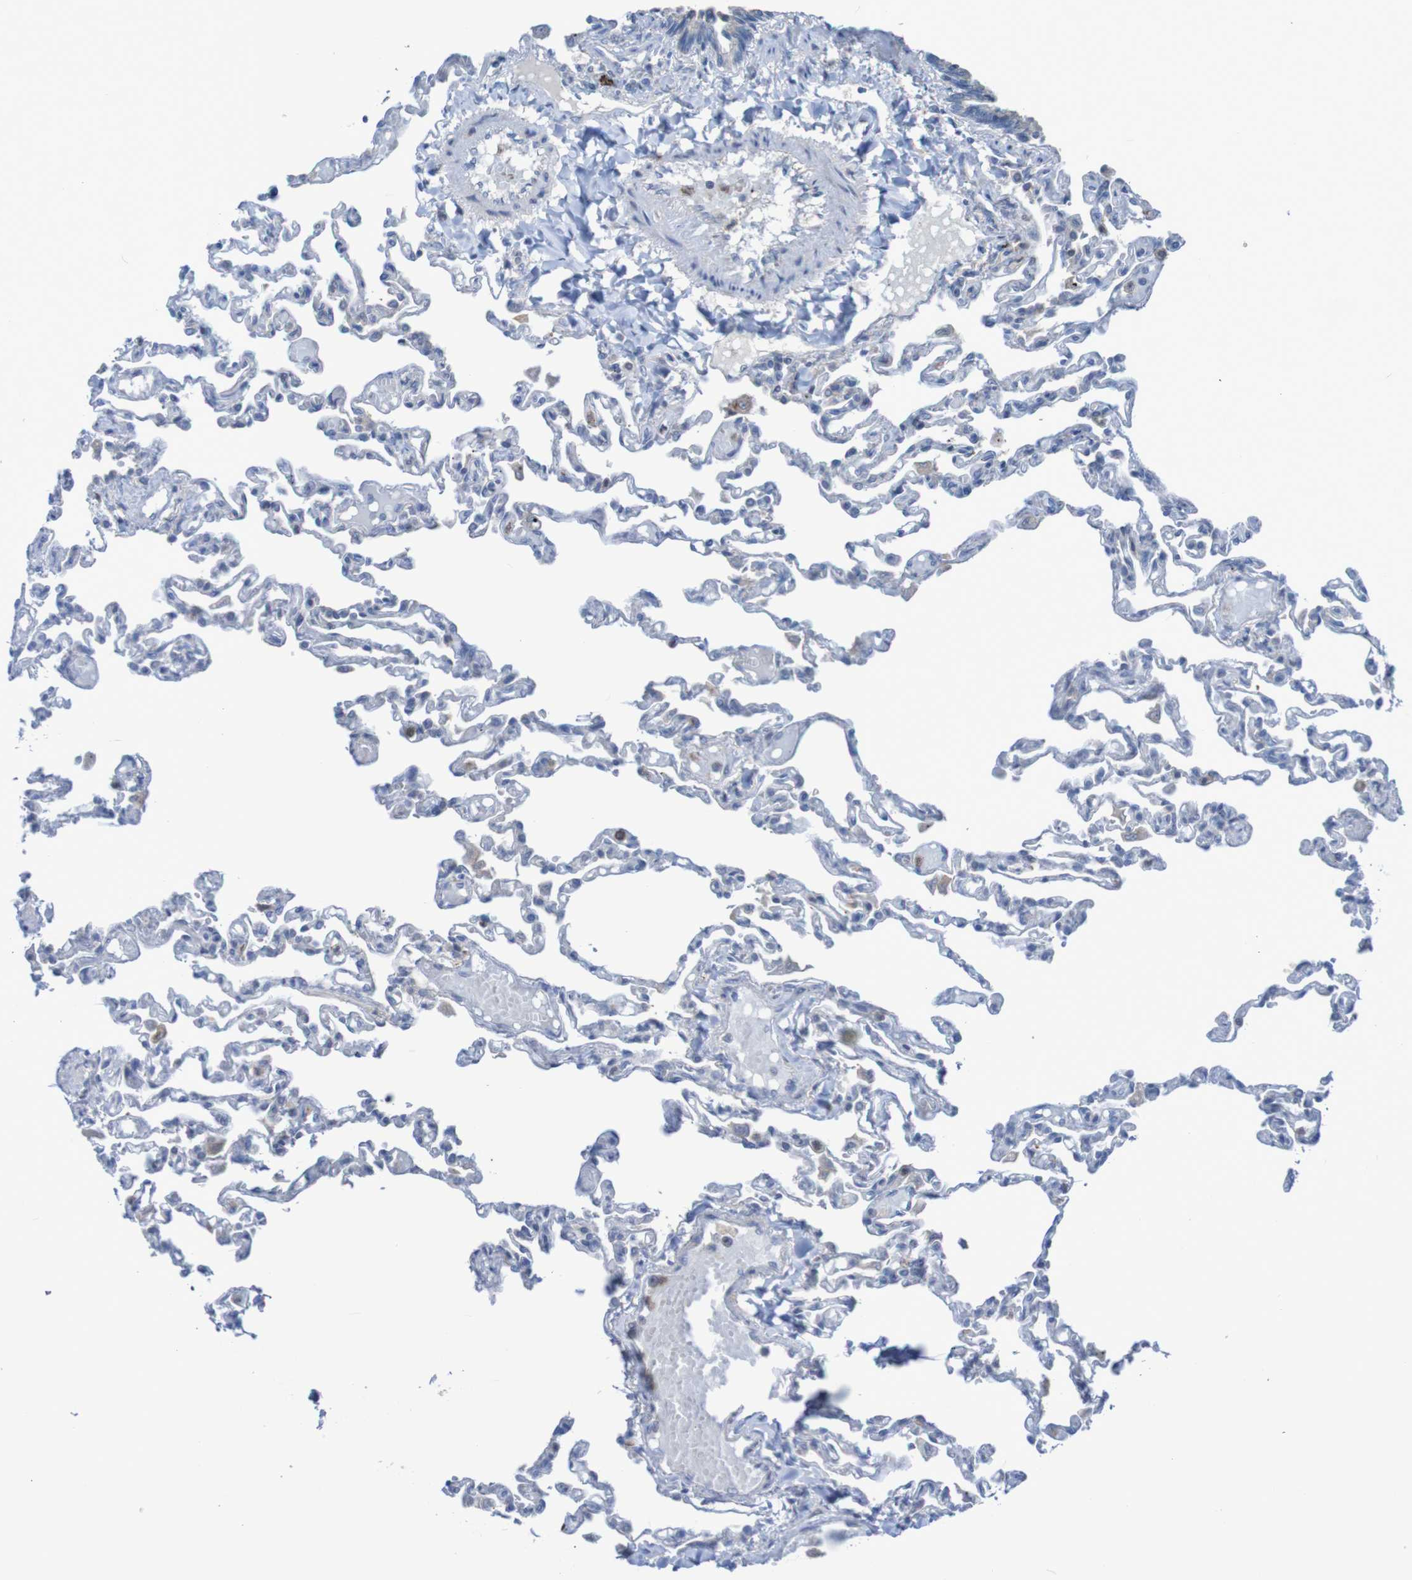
{"staining": {"intensity": "weak", "quantity": "25%-75%", "location": "cytoplasmic/membranous"}, "tissue": "lung", "cell_type": "Alveolar cells", "image_type": "normal", "snomed": [{"axis": "morphology", "description": "Normal tissue, NOS"}, {"axis": "topography", "description": "Lung"}], "caption": "Approximately 25%-75% of alveolar cells in benign human lung show weak cytoplasmic/membranous protein staining as visualized by brown immunohistochemical staining.", "gene": "ANGPT4", "patient": {"sex": "male", "age": 21}}